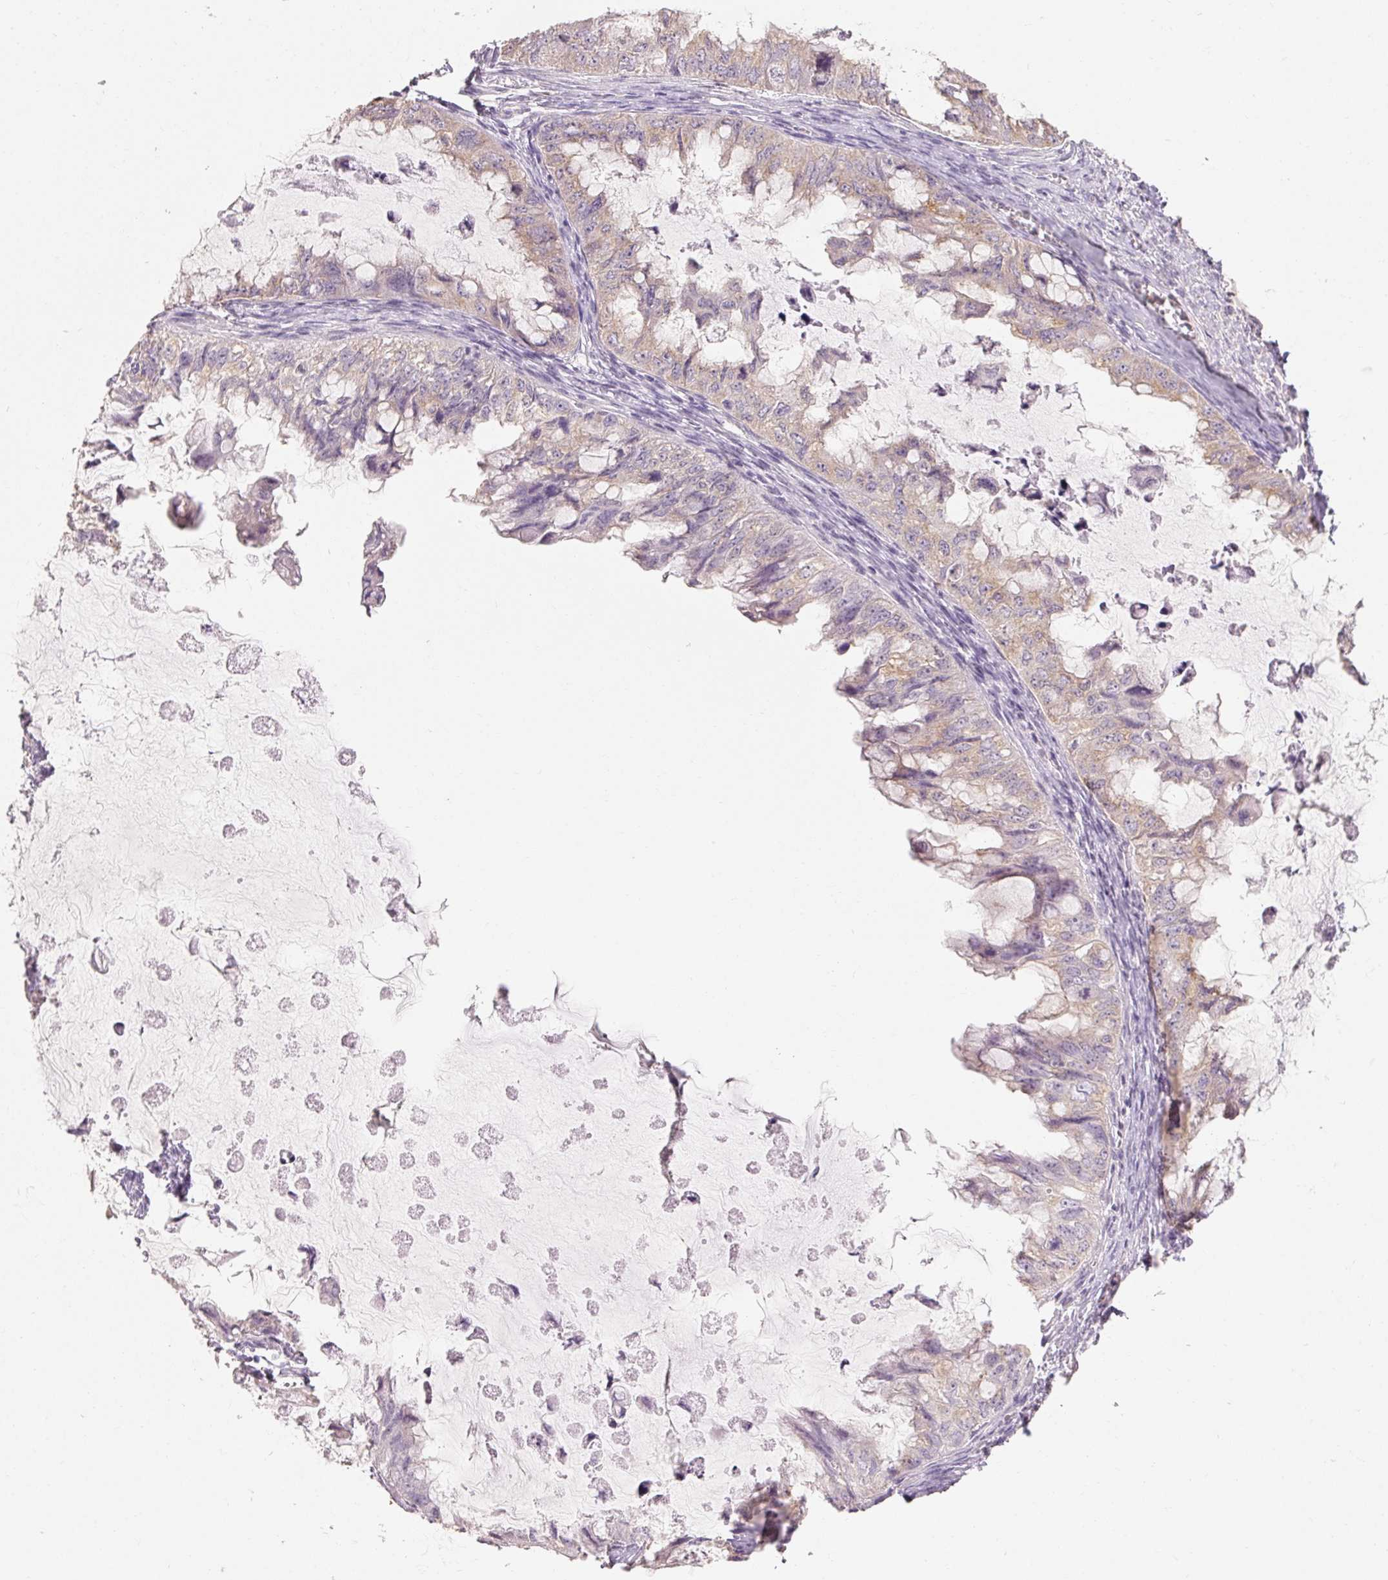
{"staining": {"intensity": "weak", "quantity": "25%-75%", "location": "cytoplasmic/membranous"}, "tissue": "ovarian cancer", "cell_type": "Tumor cells", "image_type": "cancer", "snomed": [{"axis": "morphology", "description": "Cystadenocarcinoma, mucinous, NOS"}, {"axis": "topography", "description": "Ovary"}], "caption": "High-magnification brightfield microscopy of ovarian cancer stained with DAB (3,3'-diaminobenzidine) (brown) and counterstained with hematoxylin (blue). tumor cells exhibit weak cytoplasmic/membranous expression is present in approximately25%-75% of cells.", "gene": "MAP7D2", "patient": {"sex": "female", "age": 72}}